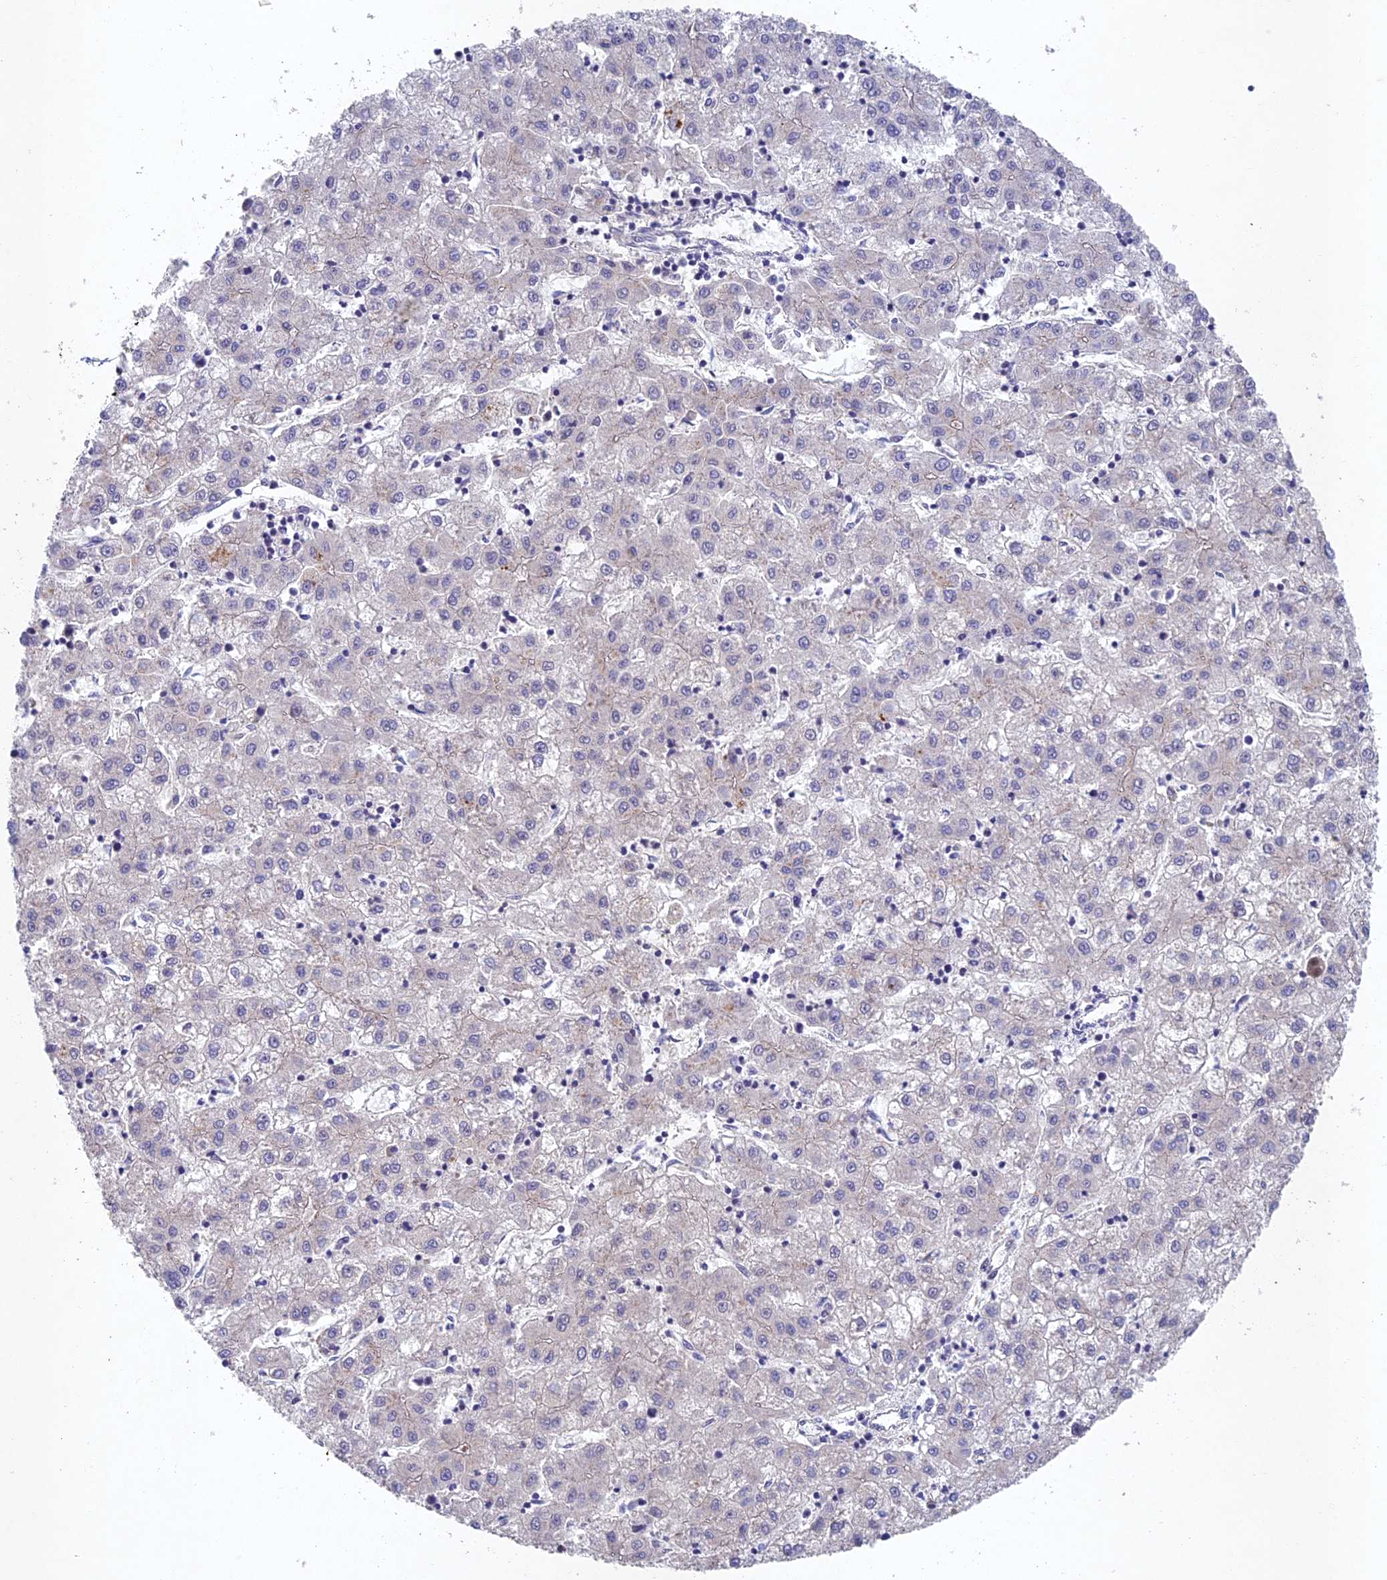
{"staining": {"intensity": "negative", "quantity": "none", "location": "none"}, "tissue": "liver cancer", "cell_type": "Tumor cells", "image_type": "cancer", "snomed": [{"axis": "morphology", "description": "Carcinoma, Hepatocellular, NOS"}, {"axis": "topography", "description": "Liver"}], "caption": "High magnification brightfield microscopy of liver cancer stained with DAB (brown) and counterstained with hematoxylin (blue): tumor cells show no significant expression.", "gene": "NSMCE1", "patient": {"sex": "male", "age": 72}}